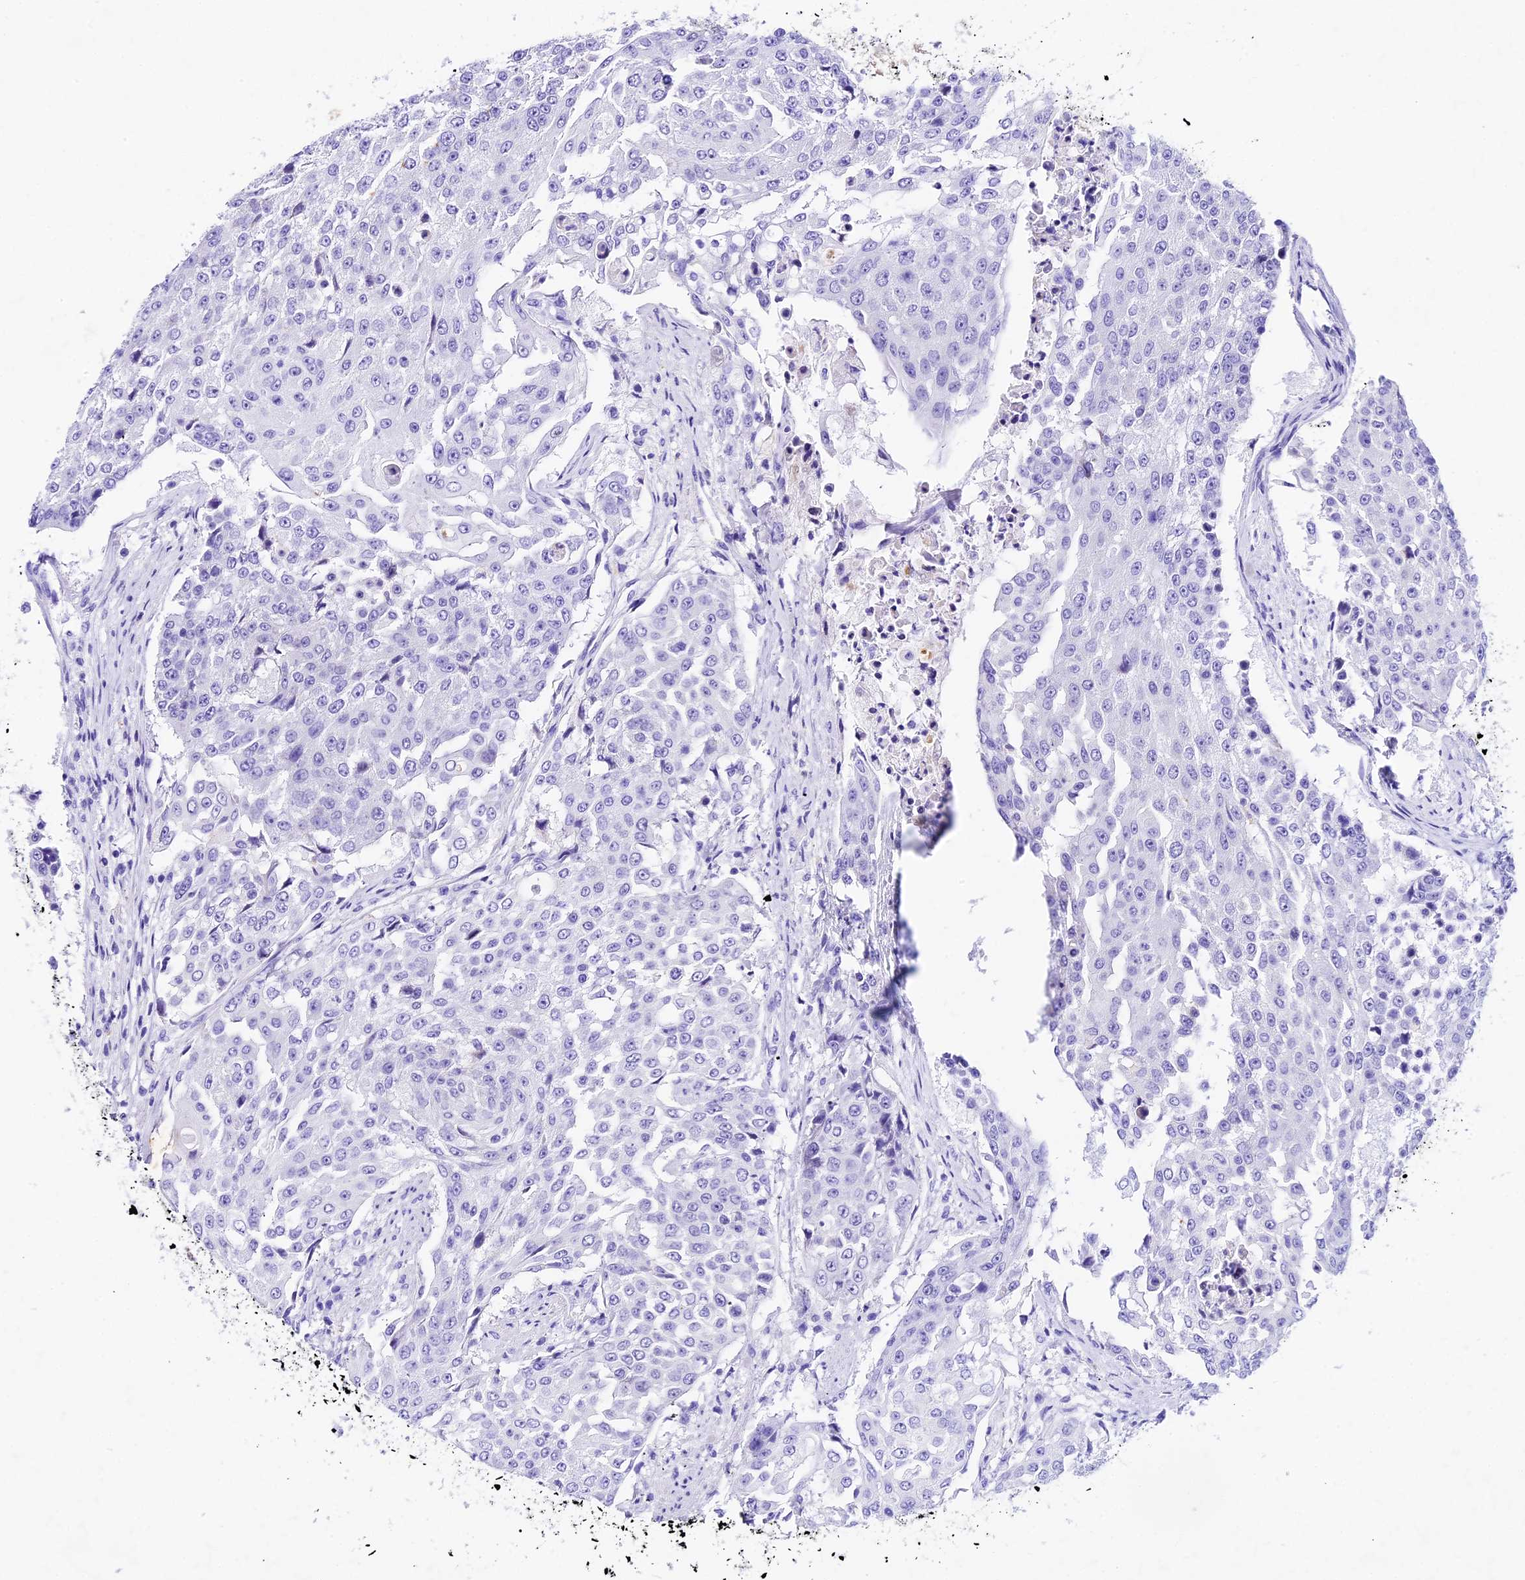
{"staining": {"intensity": "negative", "quantity": "none", "location": "none"}, "tissue": "urothelial cancer", "cell_type": "Tumor cells", "image_type": "cancer", "snomed": [{"axis": "morphology", "description": "Urothelial carcinoma, High grade"}, {"axis": "topography", "description": "Urinary bladder"}], "caption": "A photomicrograph of human urothelial cancer is negative for staining in tumor cells.", "gene": "PSG11", "patient": {"sex": "female", "age": 63}}